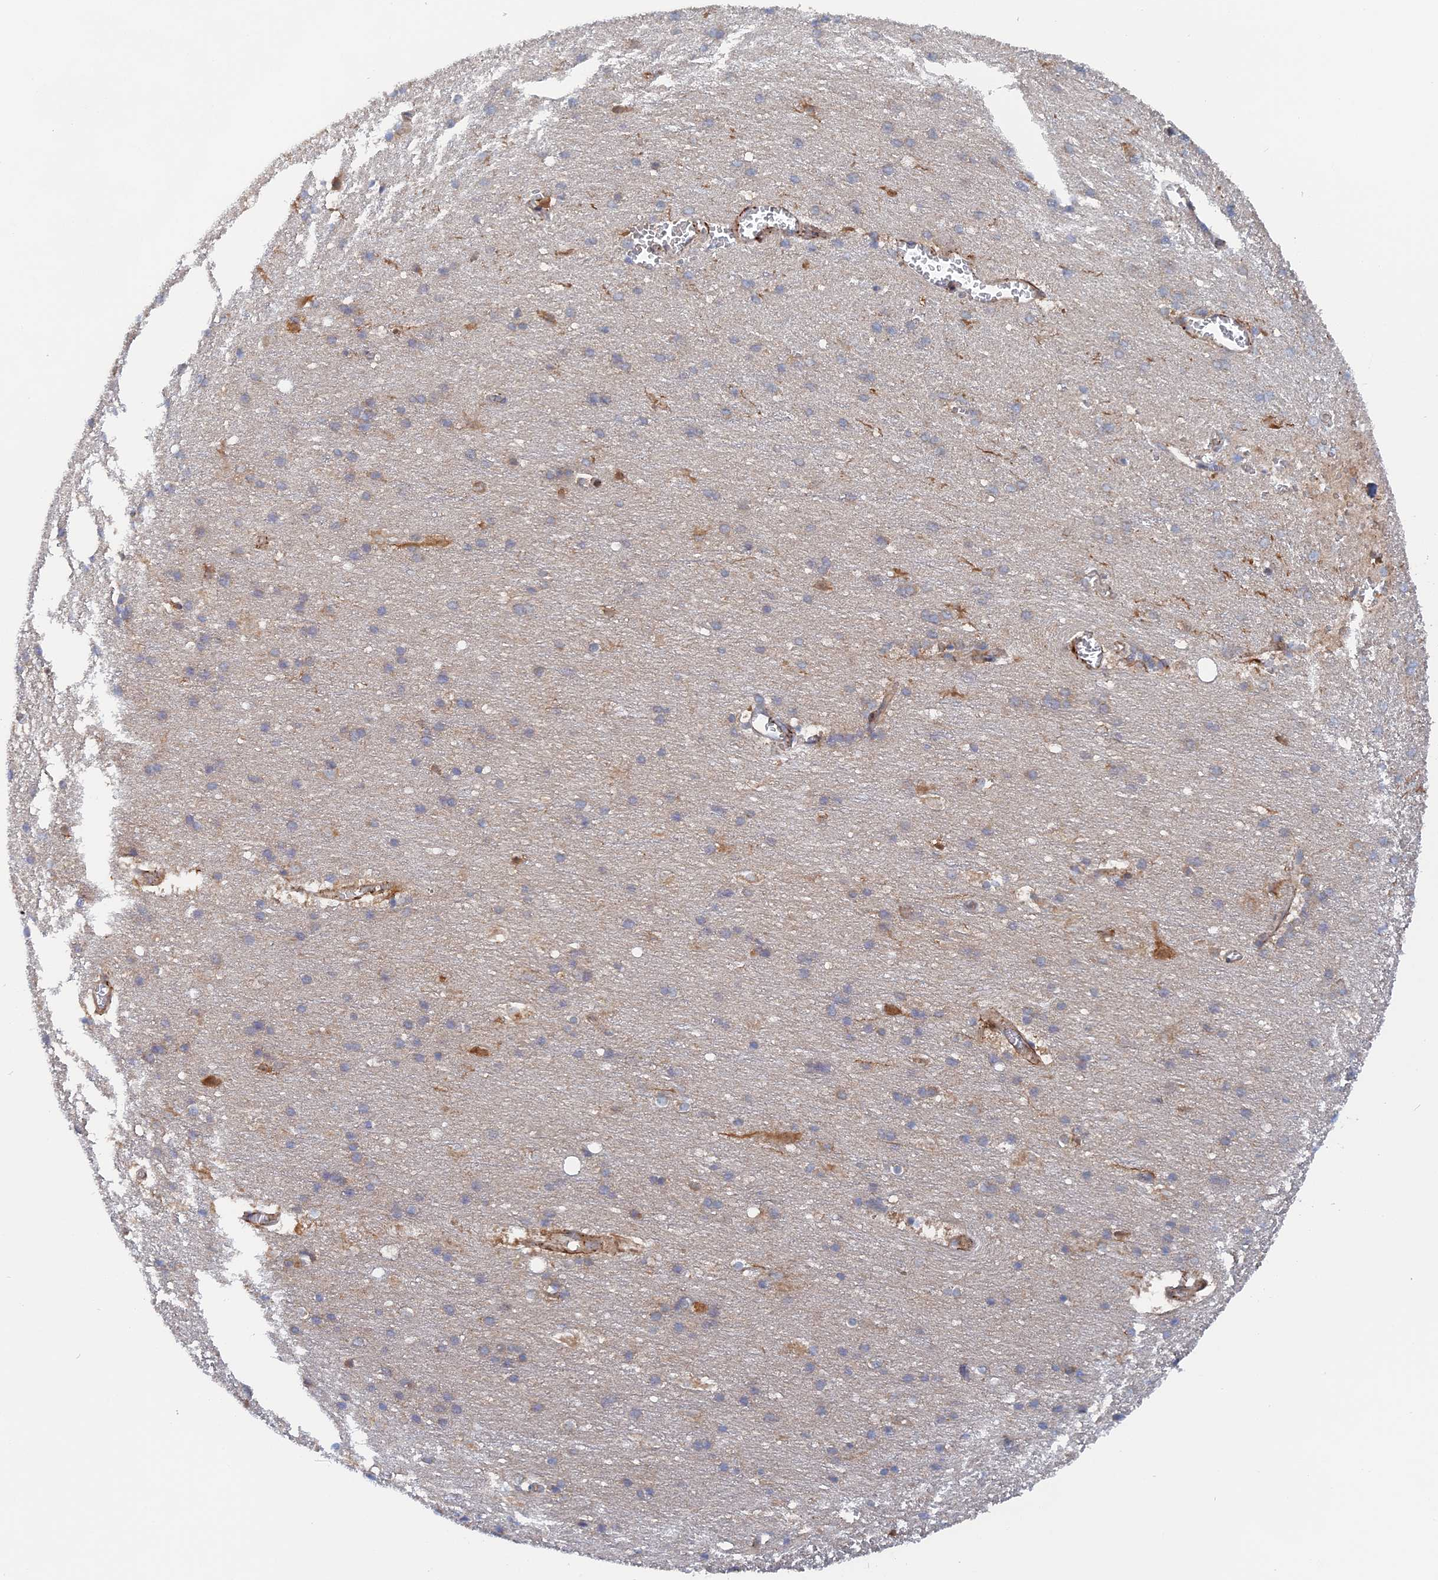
{"staining": {"intensity": "moderate", "quantity": ">75%", "location": "cytoplasmic/membranous"}, "tissue": "cerebral cortex", "cell_type": "Endothelial cells", "image_type": "normal", "snomed": [{"axis": "morphology", "description": "Normal tissue, NOS"}, {"axis": "topography", "description": "Cerebral cortex"}], "caption": "Immunohistochemical staining of unremarkable cerebral cortex displays medium levels of moderate cytoplasmic/membranous staining in approximately >75% of endothelial cells.", "gene": "TMEM196", "patient": {"sex": "male", "age": 54}}